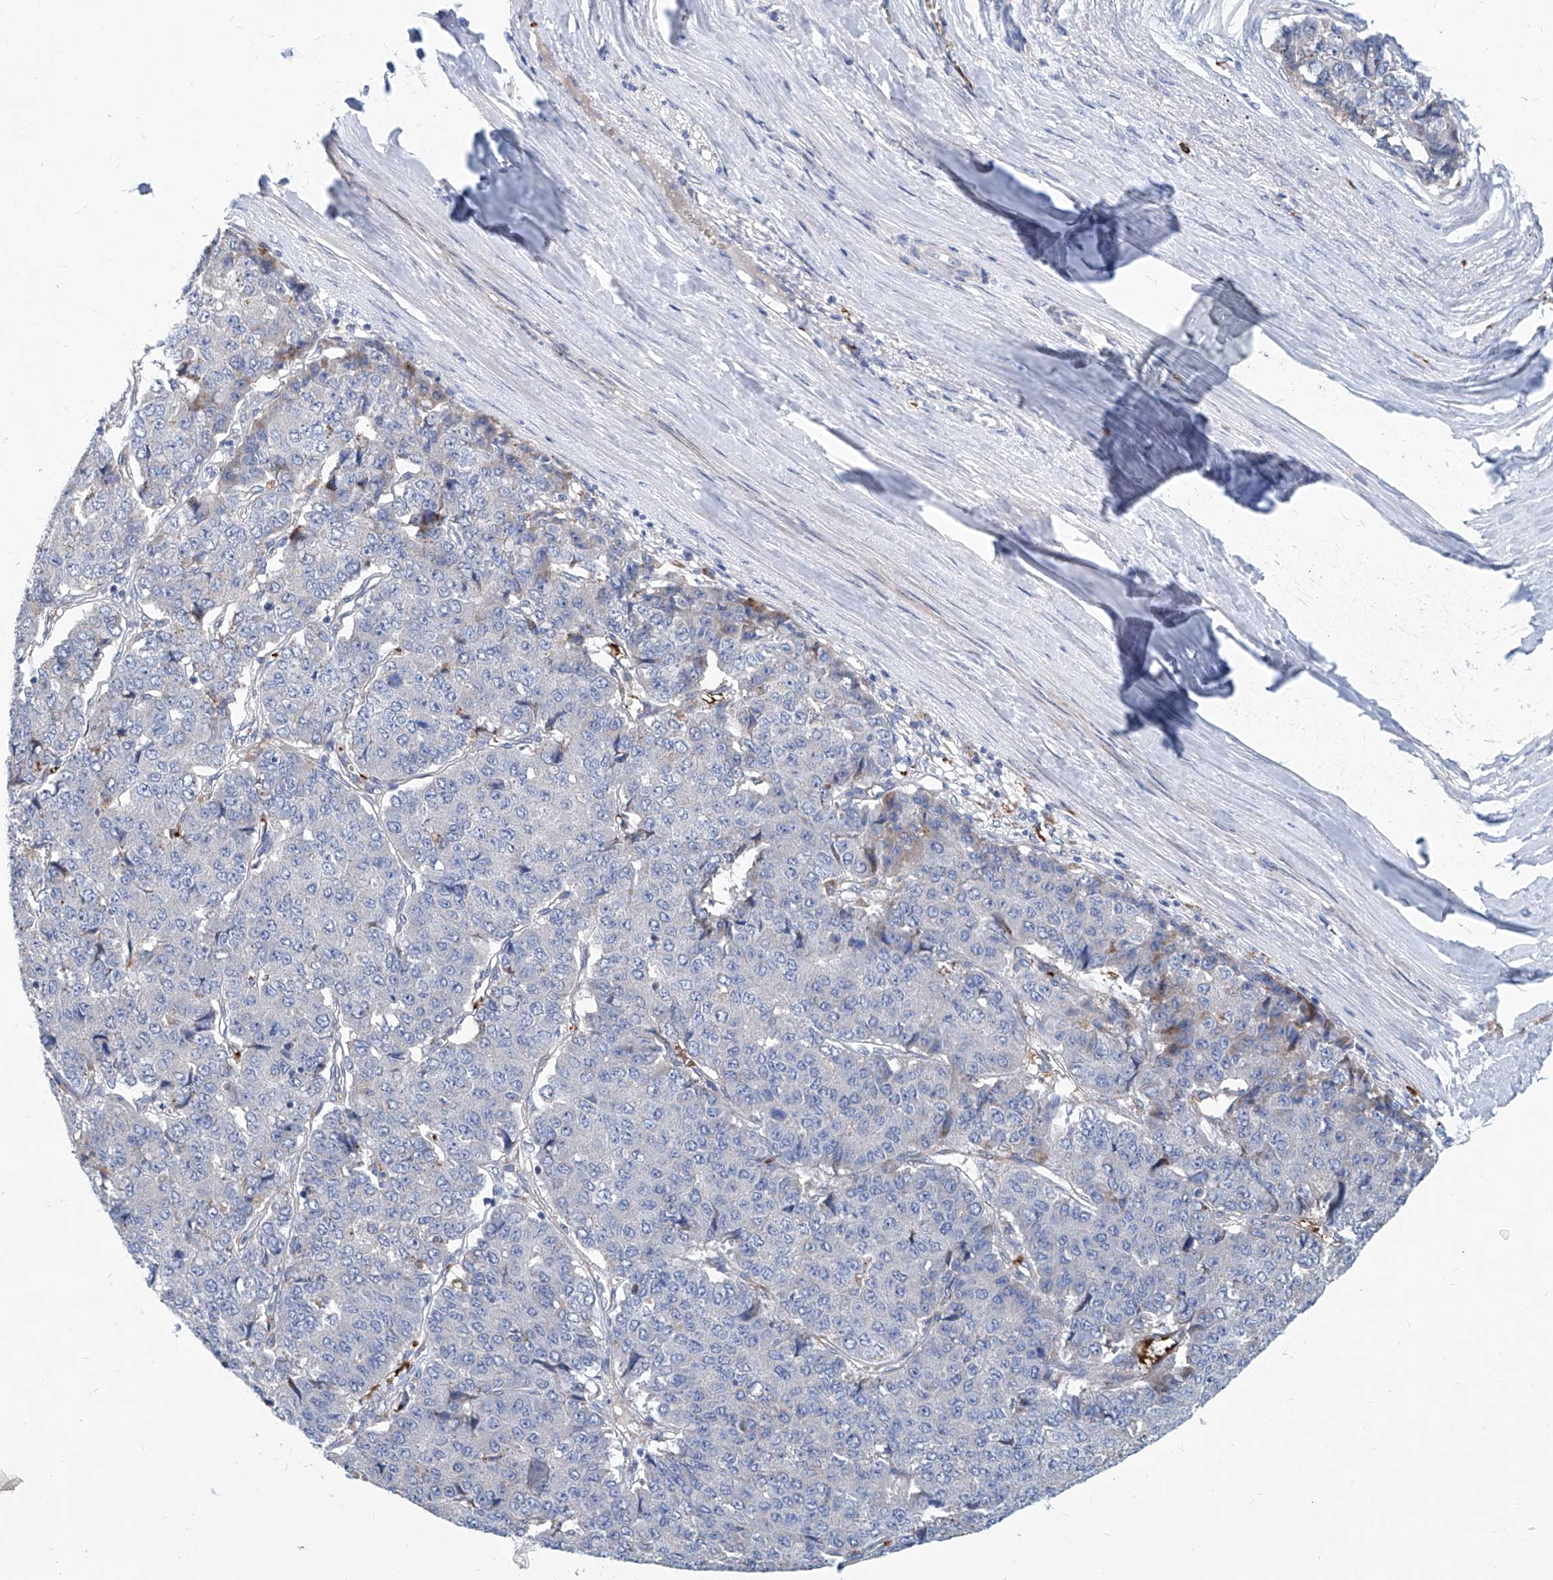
{"staining": {"intensity": "negative", "quantity": "none", "location": "none"}, "tissue": "pancreatic cancer", "cell_type": "Tumor cells", "image_type": "cancer", "snomed": [{"axis": "morphology", "description": "Adenocarcinoma, NOS"}, {"axis": "topography", "description": "Pancreas"}], "caption": "A micrograph of pancreatic cancer stained for a protein shows no brown staining in tumor cells. (DAB (3,3'-diaminobenzidine) immunohistochemistry, high magnification).", "gene": "FPR2", "patient": {"sex": "male", "age": 50}}